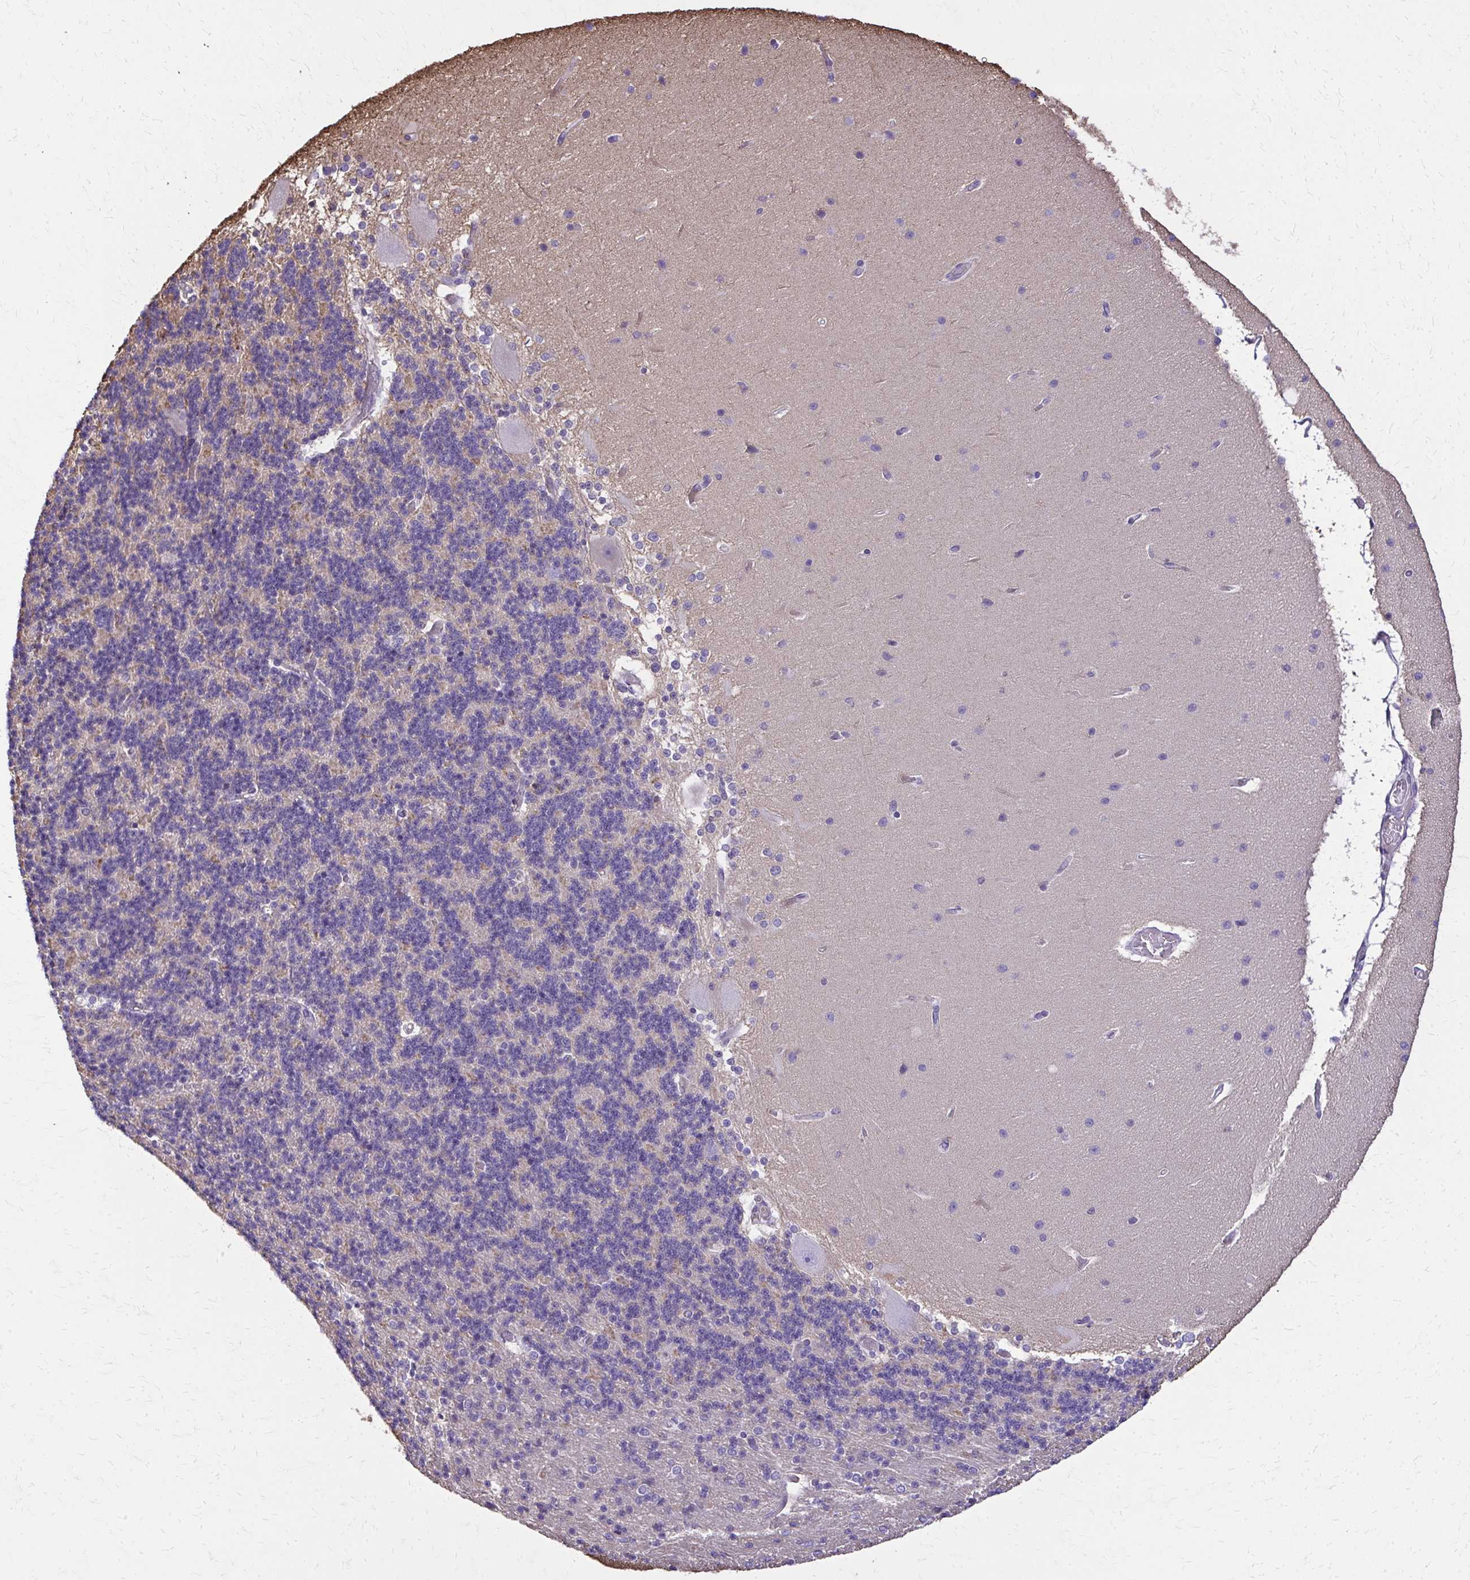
{"staining": {"intensity": "weak", "quantity": "25%-75%", "location": "cytoplasmic/membranous"}, "tissue": "cerebellum", "cell_type": "Cells in granular layer", "image_type": "normal", "snomed": [{"axis": "morphology", "description": "Normal tissue, NOS"}, {"axis": "topography", "description": "Cerebellum"}], "caption": "This micrograph demonstrates benign cerebellum stained with IHC to label a protein in brown. The cytoplasmic/membranous of cells in granular layer show weak positivity for the protein. Nuclei are counter-stained blue.", "gene": "RUNDC3B", "patient": {"sex": "female", "age": 54}}